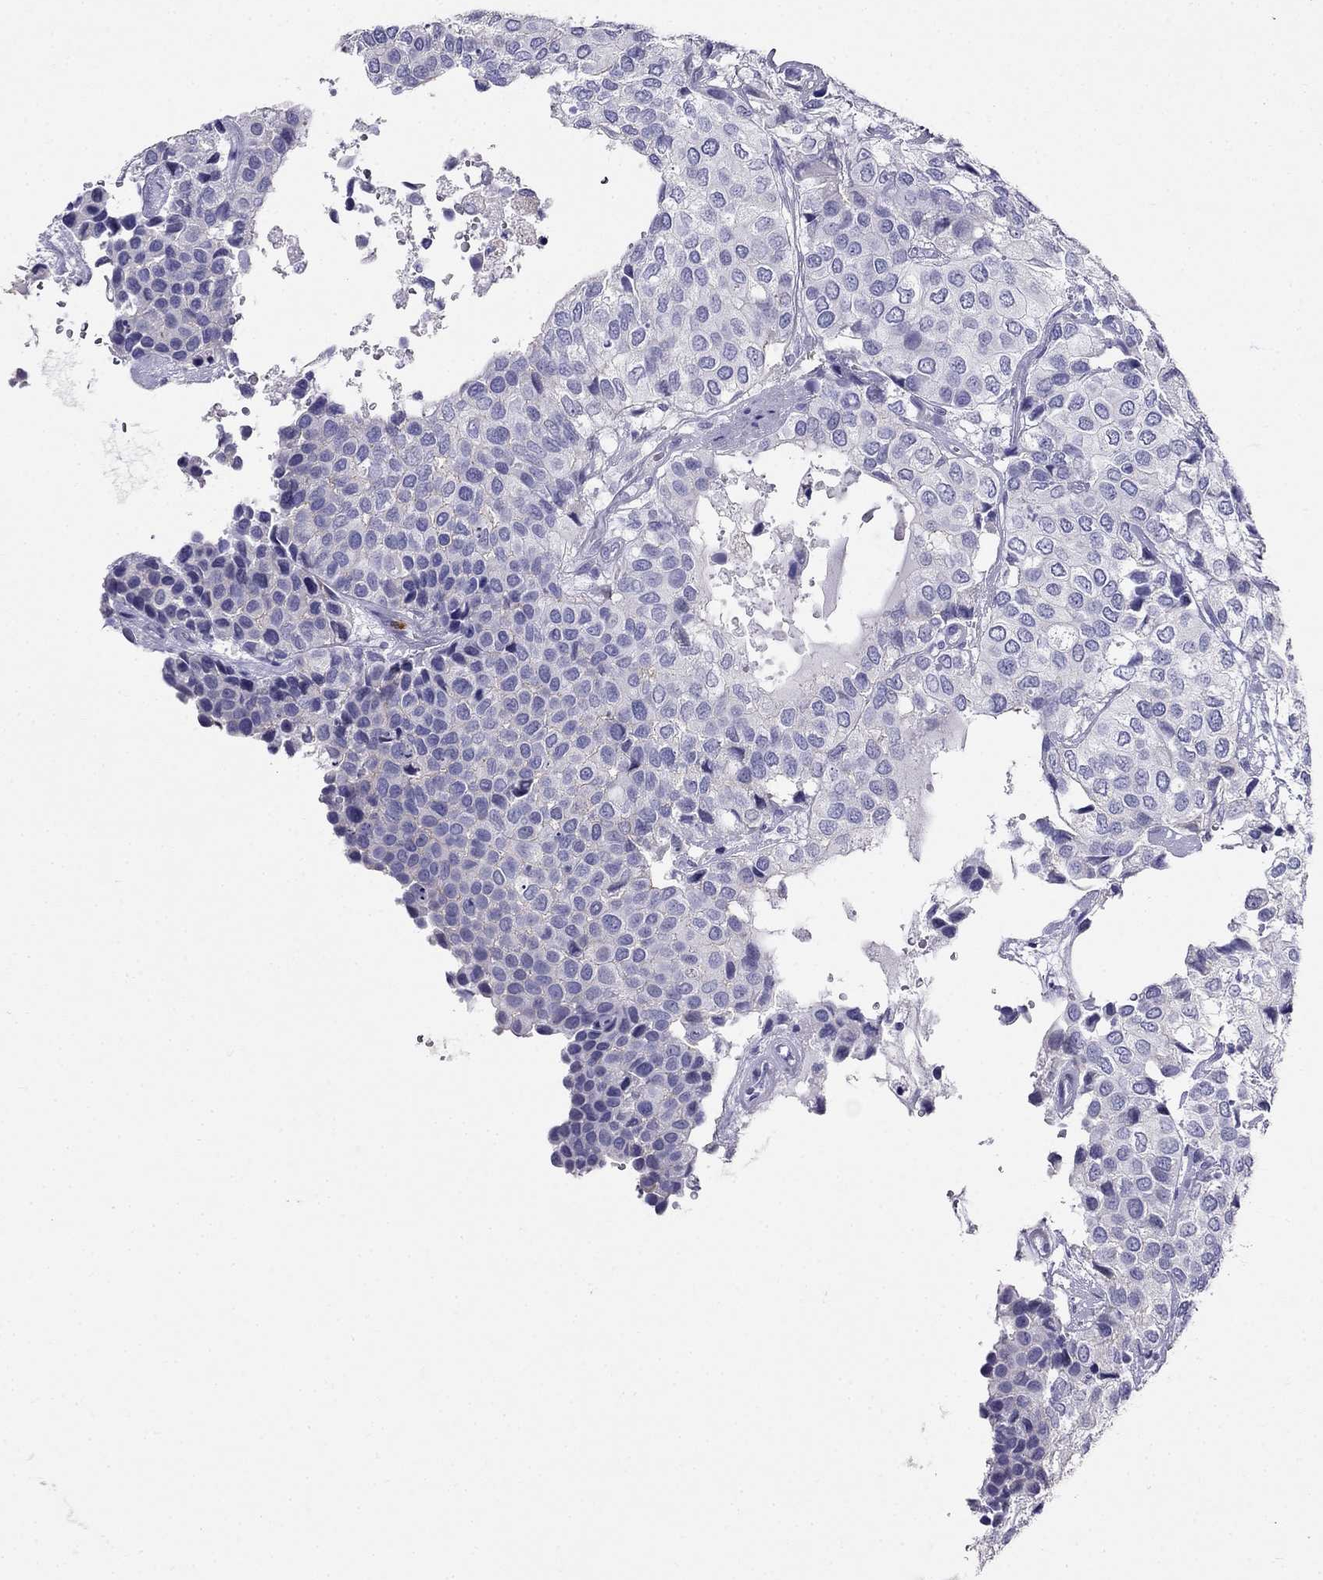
{"staining": {"intensity": "negative", "quantity": "none", "location": "none"}, "tissue": "urothelial cancer", "cell_type": "Tumor cells", "image_type": "cancer", "snomed": [{"axis": "morphology", "description": "Urothelial carcinoma, High grade"}, {"axis": "topography", "description": "Urinary bladder"}], "caption": "The photomicrograph displays no staining of tumor cells in urothelial cancer. (Brightfield microscopy of DAB (3,3'-diaminobenzidine) immunohistochemistry (IHC) at high magnification).", "gene": "PPP1R36", "patient": {"sex": "male", "age": 73}}